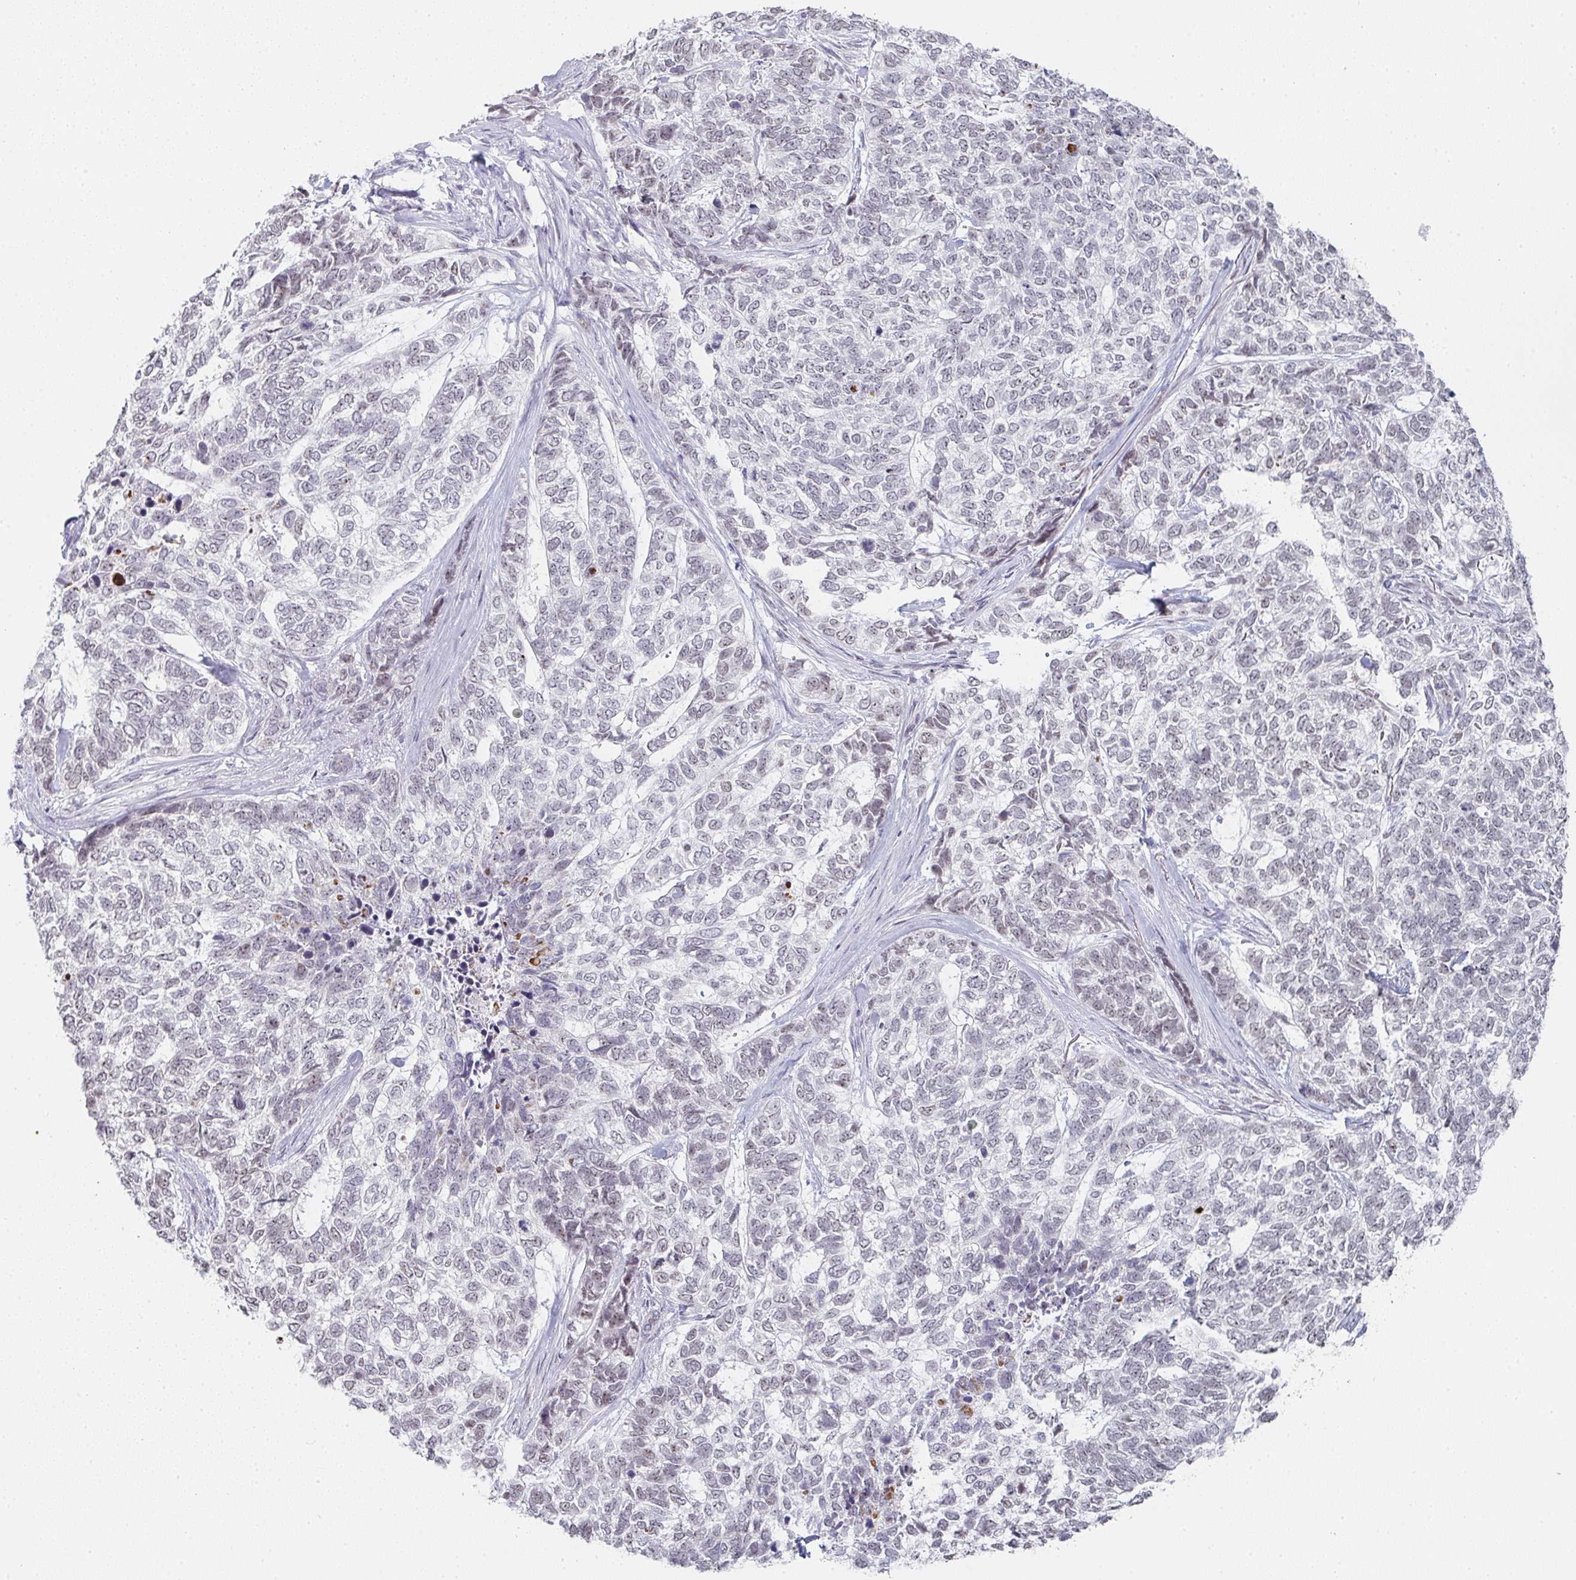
{"staining": {"intensity": "negative", "quantity": "none", "location": "none"}, "tissue": "skin cancer", "cell_type": "Tumor cells", "image_type": "cancer", "snomed": [{"axis": "morphology", "description": "Basal cell carcinoma"}, {"axis": "topography", "description": "Skin"}], "caption": "Skin cancer (basal cell carcinoma) was stained to show a protein in brown. There is no significant positivity in tumor cells. (DAB immunohistochemistry (IHC), high magnification).", "gene": "POU2AF2", "patient": {"sex": "female", "age": 65}}